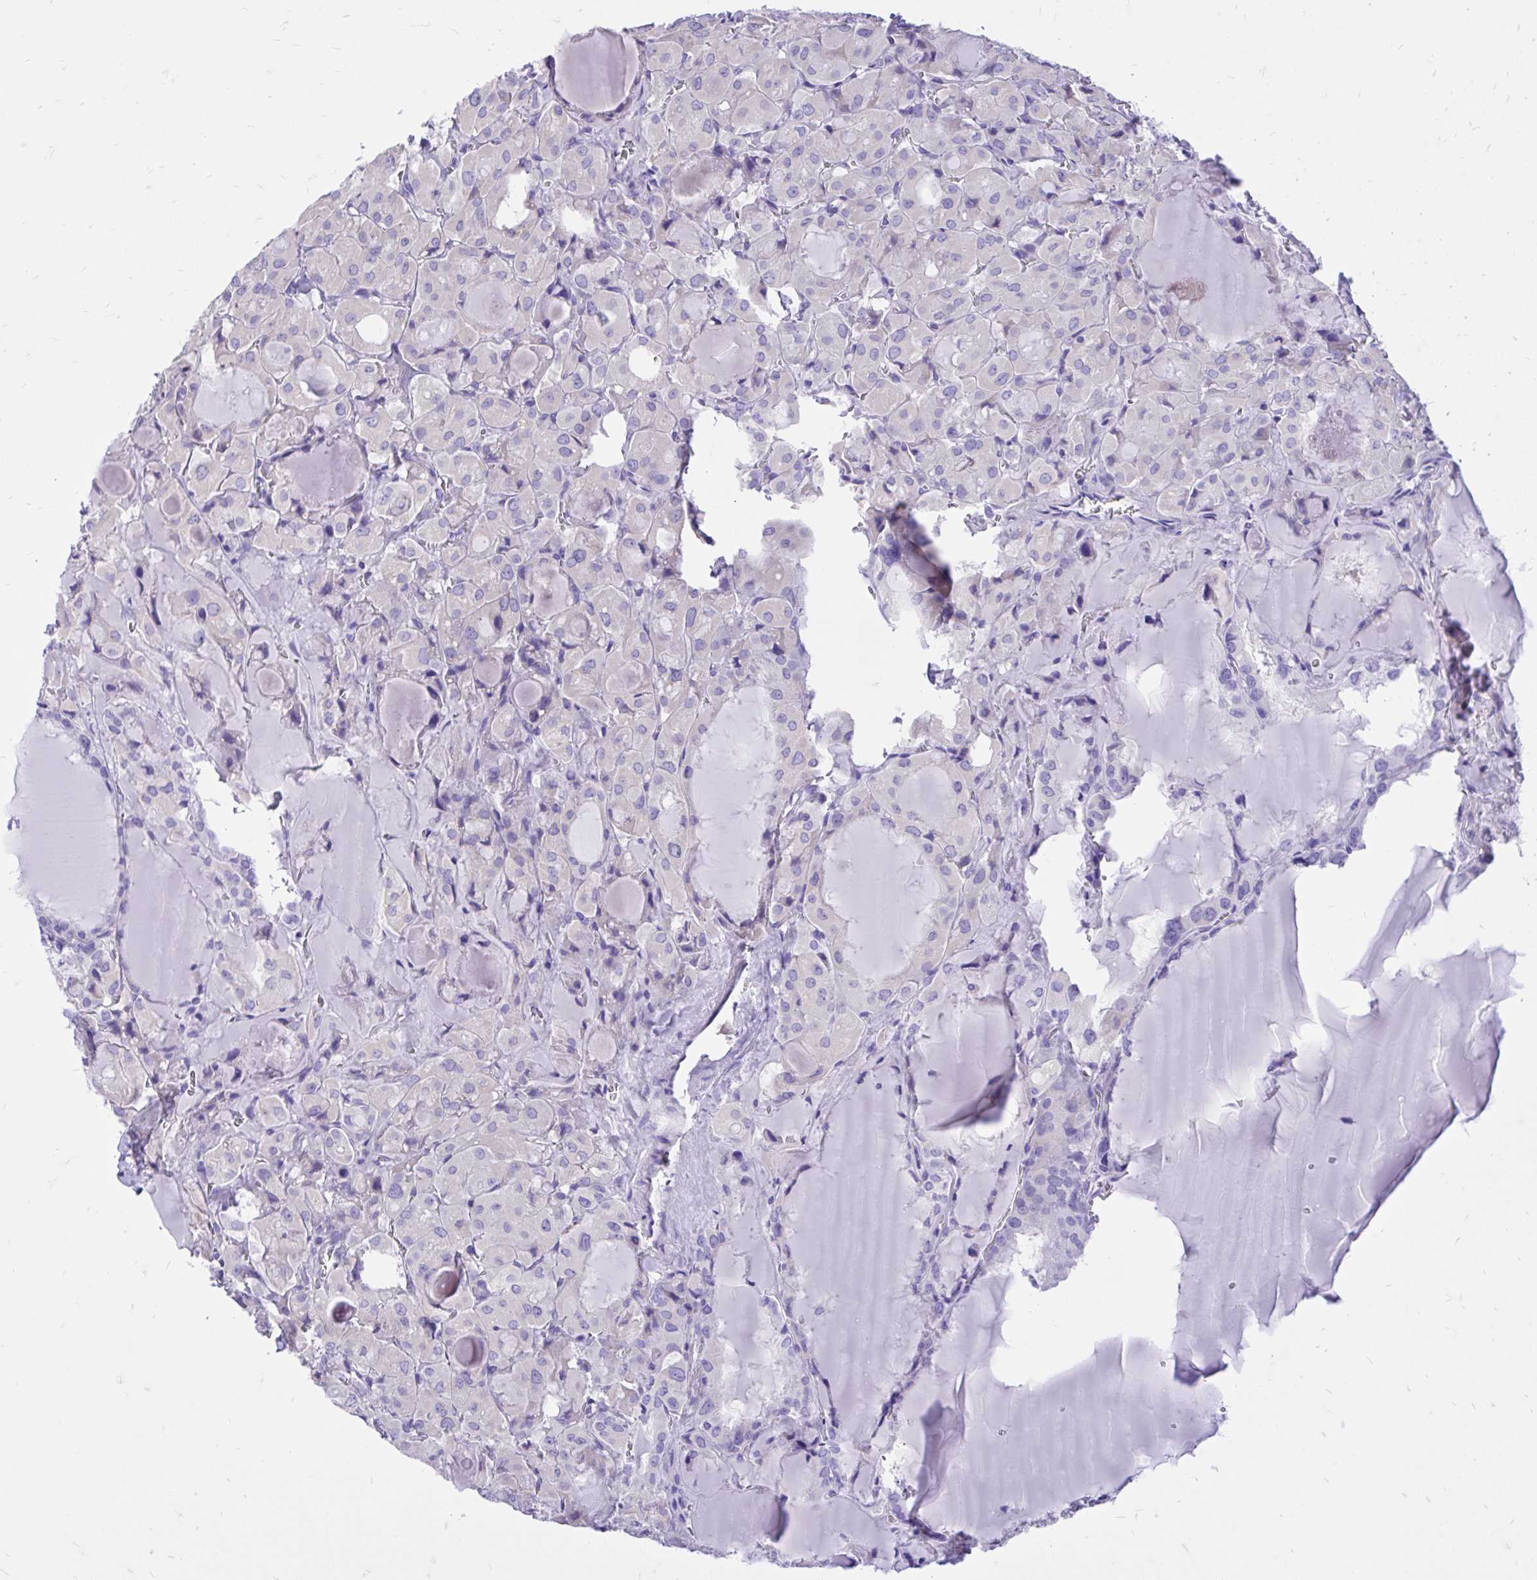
{"staining": {"intensity": "negative", "quantity": "none", "location": "none"}, "tissue": "thyroid cancer", "cell_type": "Tumor cells", "image_type": "cancer", "snomed": [{"axis": "morphology", "description": "Papillary adenocarcinoma, NOS"}, {"axis": "topography", "description": "Thyroid gland"}], "caption": "Immunohistochemical staining of human thyroid cancer (papillary adenocarcinoma) displays no significant expression in tumor cells.", "gene": "MON1A", "patient": {"sex": "male", "age": 87}}